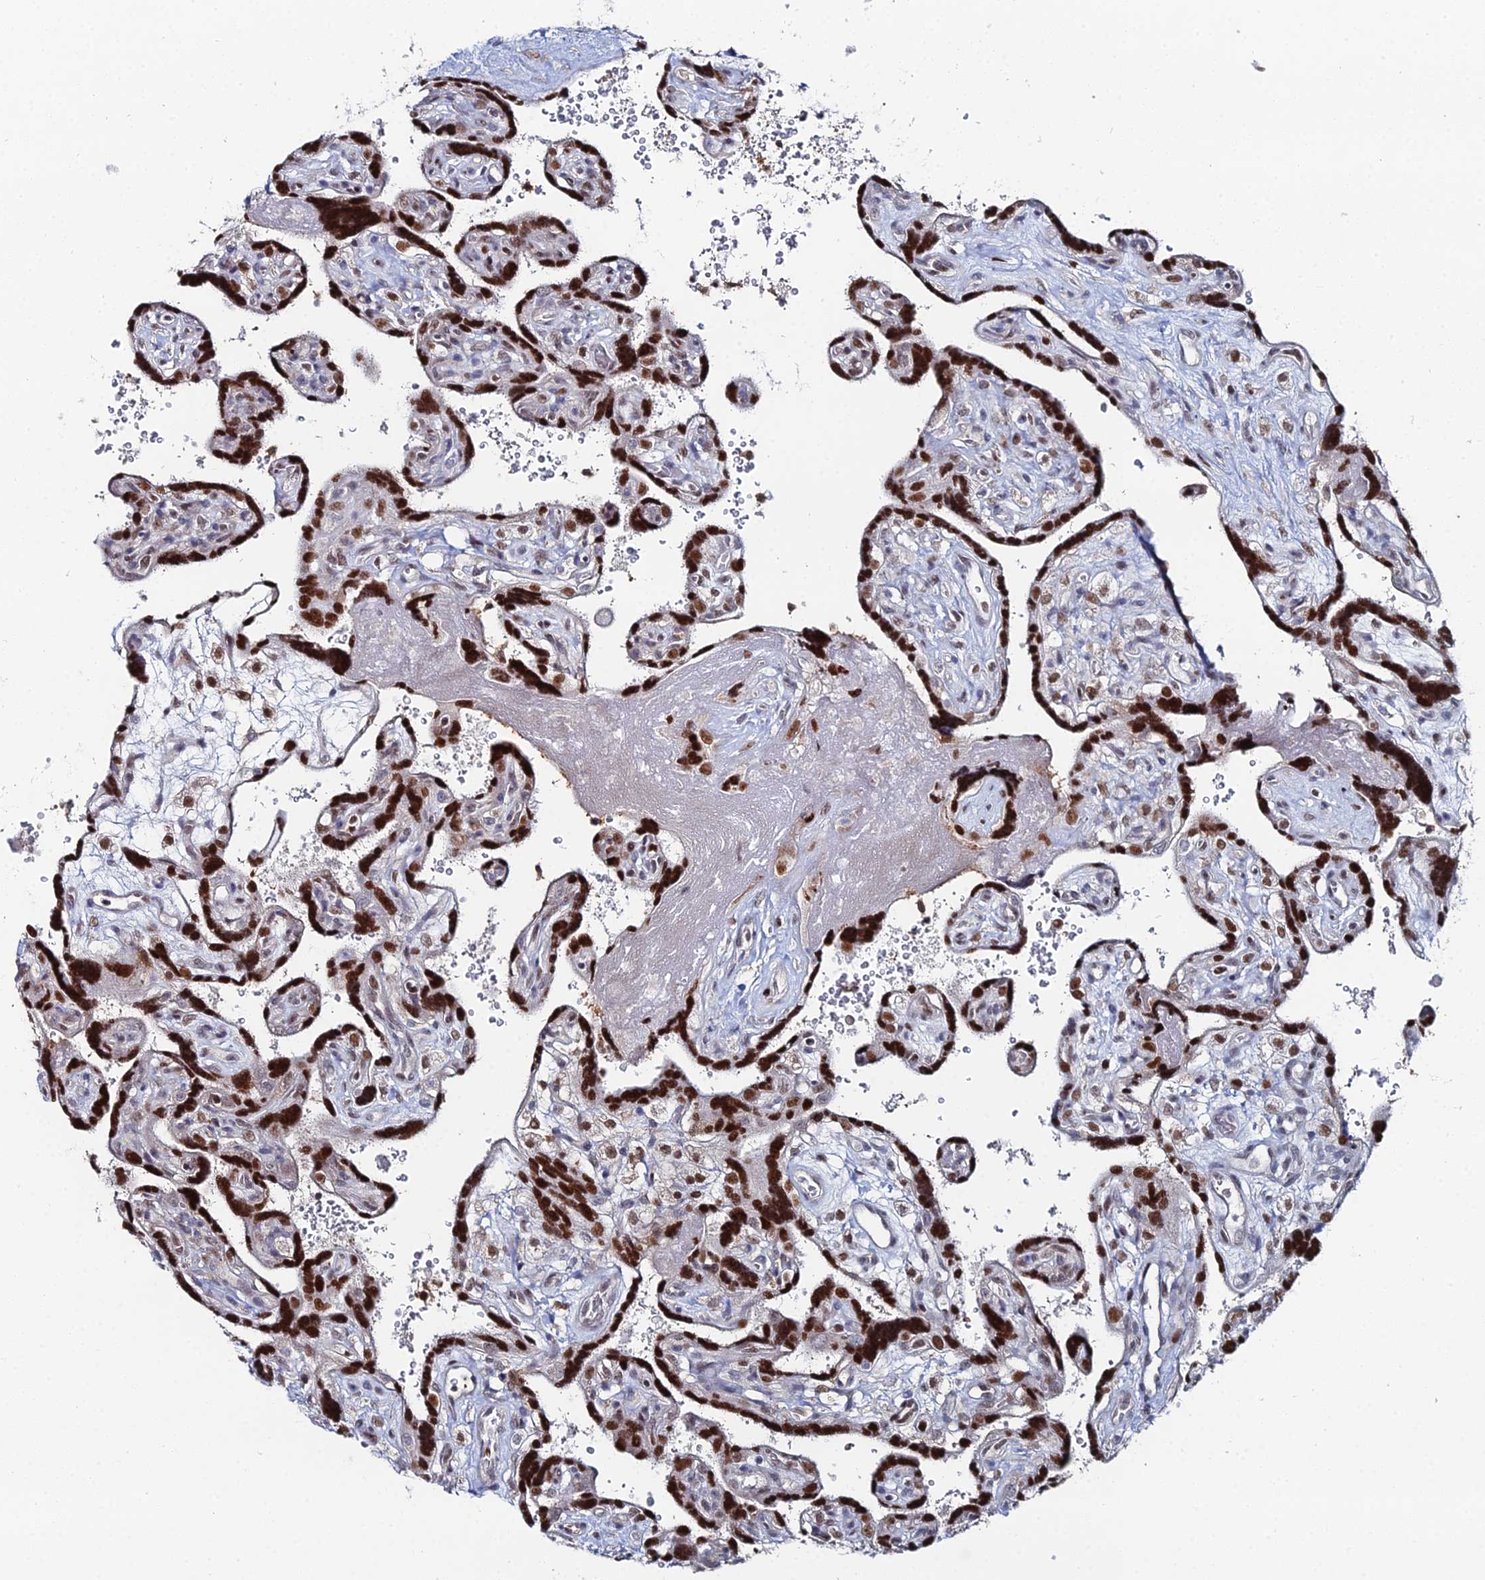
{"staining": {"intensity": "strong", "quantity": ">75%", "location": "nuclear"}, "tissue": "placenta", "cell_type": "Trophoblastic cells", "image_type": "normal", "snomed": [{"axis": "morphology", "description": "Normal tissue, NOS"}, {"axis": "topography", "description": "Placenta"}], "caption": "A brown stain shows strong nuclear positivity of a protein in trophoblastic cells of unremarkable human placenta. Nuclei are stained in blue.", "gene": "GSC2", "patient": {"sex": "female", "age": 39}}